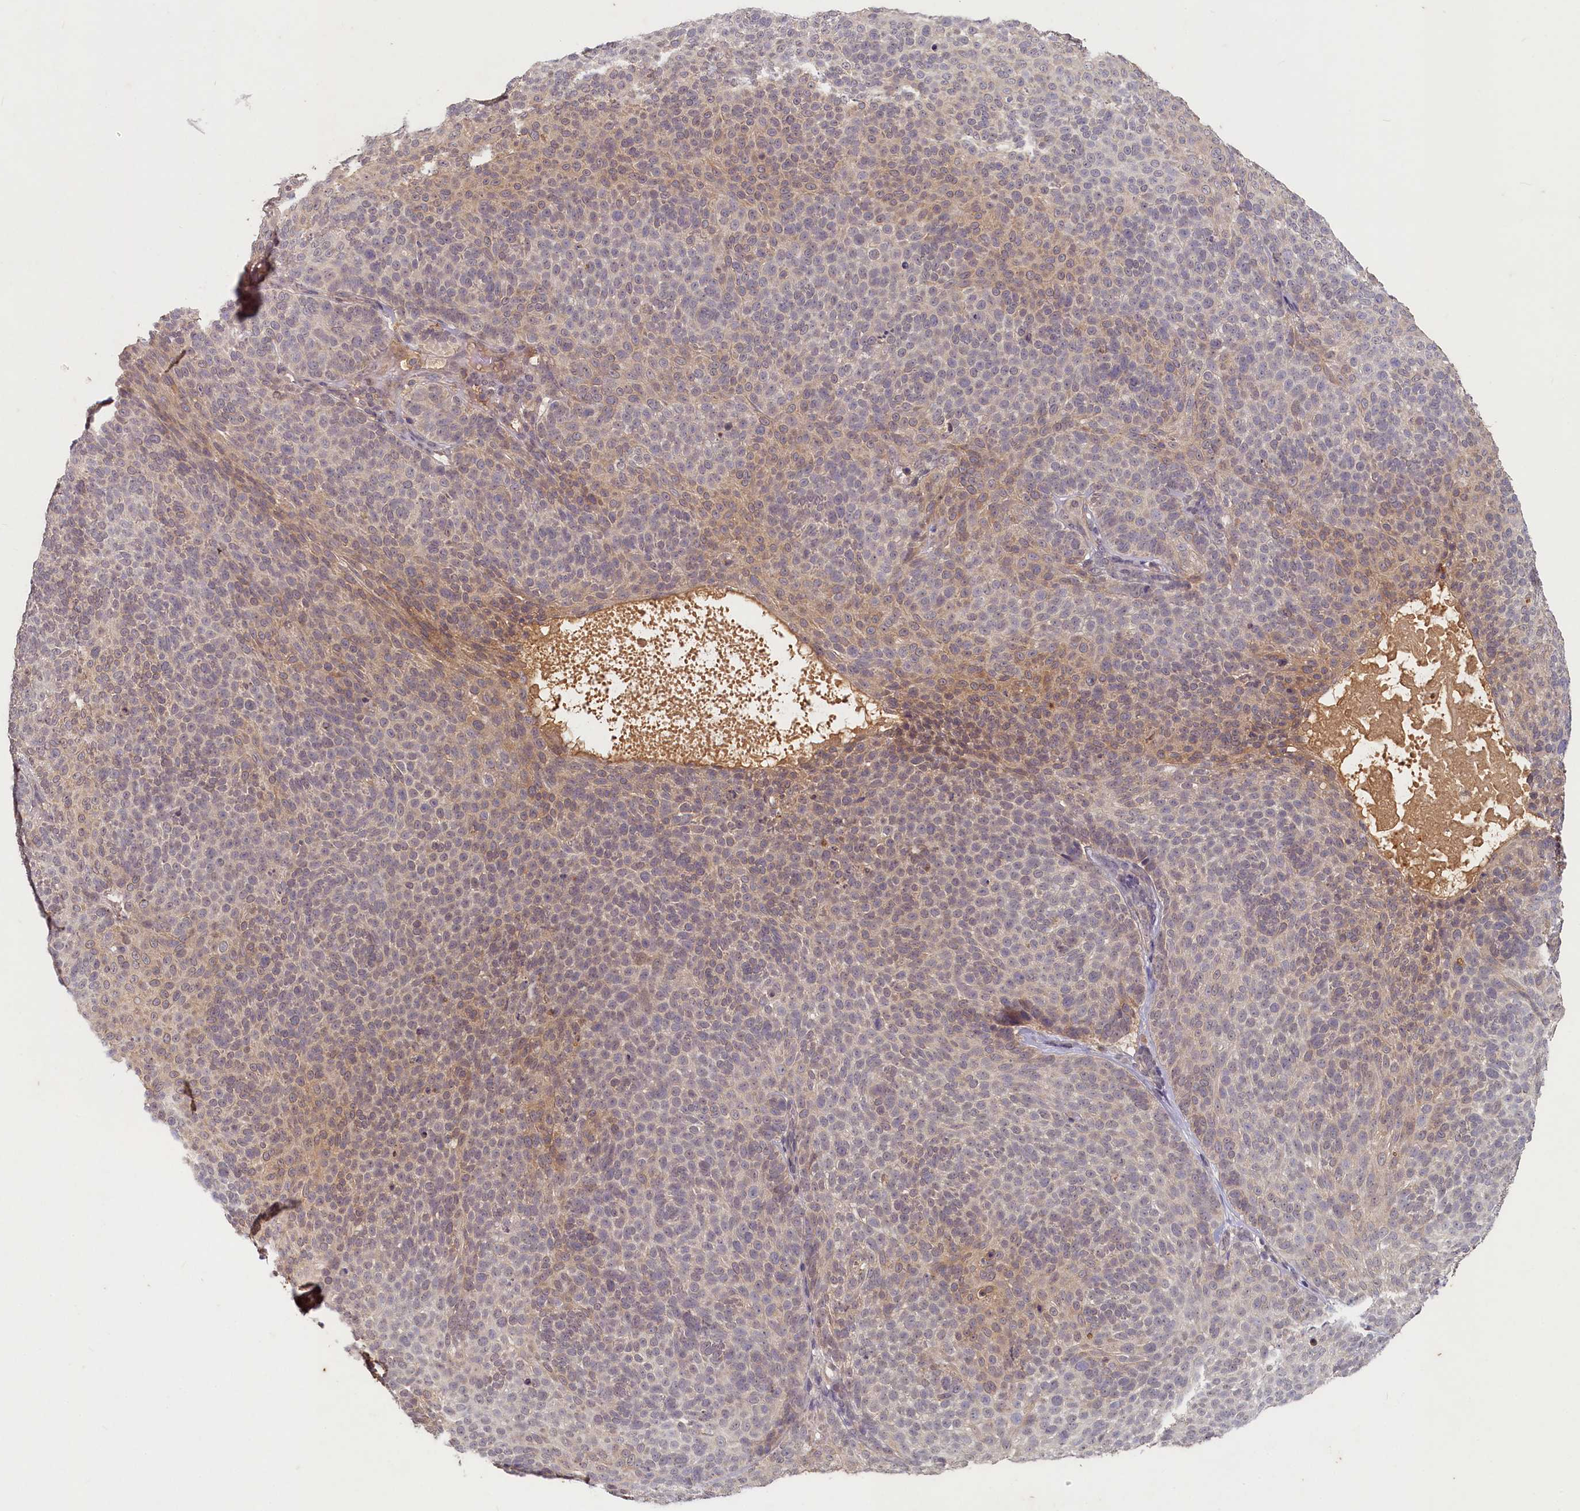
{"staining": {"intensity": "moderate", "quantity": "25%-75%", "location": "cytoplasmic/membranous"}, "tissue": "skin cancer", "cell_type": "Tumor cells", "image_type": "cancer", "snomed": [{"axis": "morphology", "description": "Basal cell carcinoma"}, {"axis": "topography", "description": "Skin"}], "caption": "There is medium levels of moderate cytoplasmic/membranous staining in tumor cells of skin cancer (basal cell carcinoma), as demonstrated by immunohistochemical staining (brown color).", "gene": "HERC3", "patient": {"sex": "male", "age": 85}}